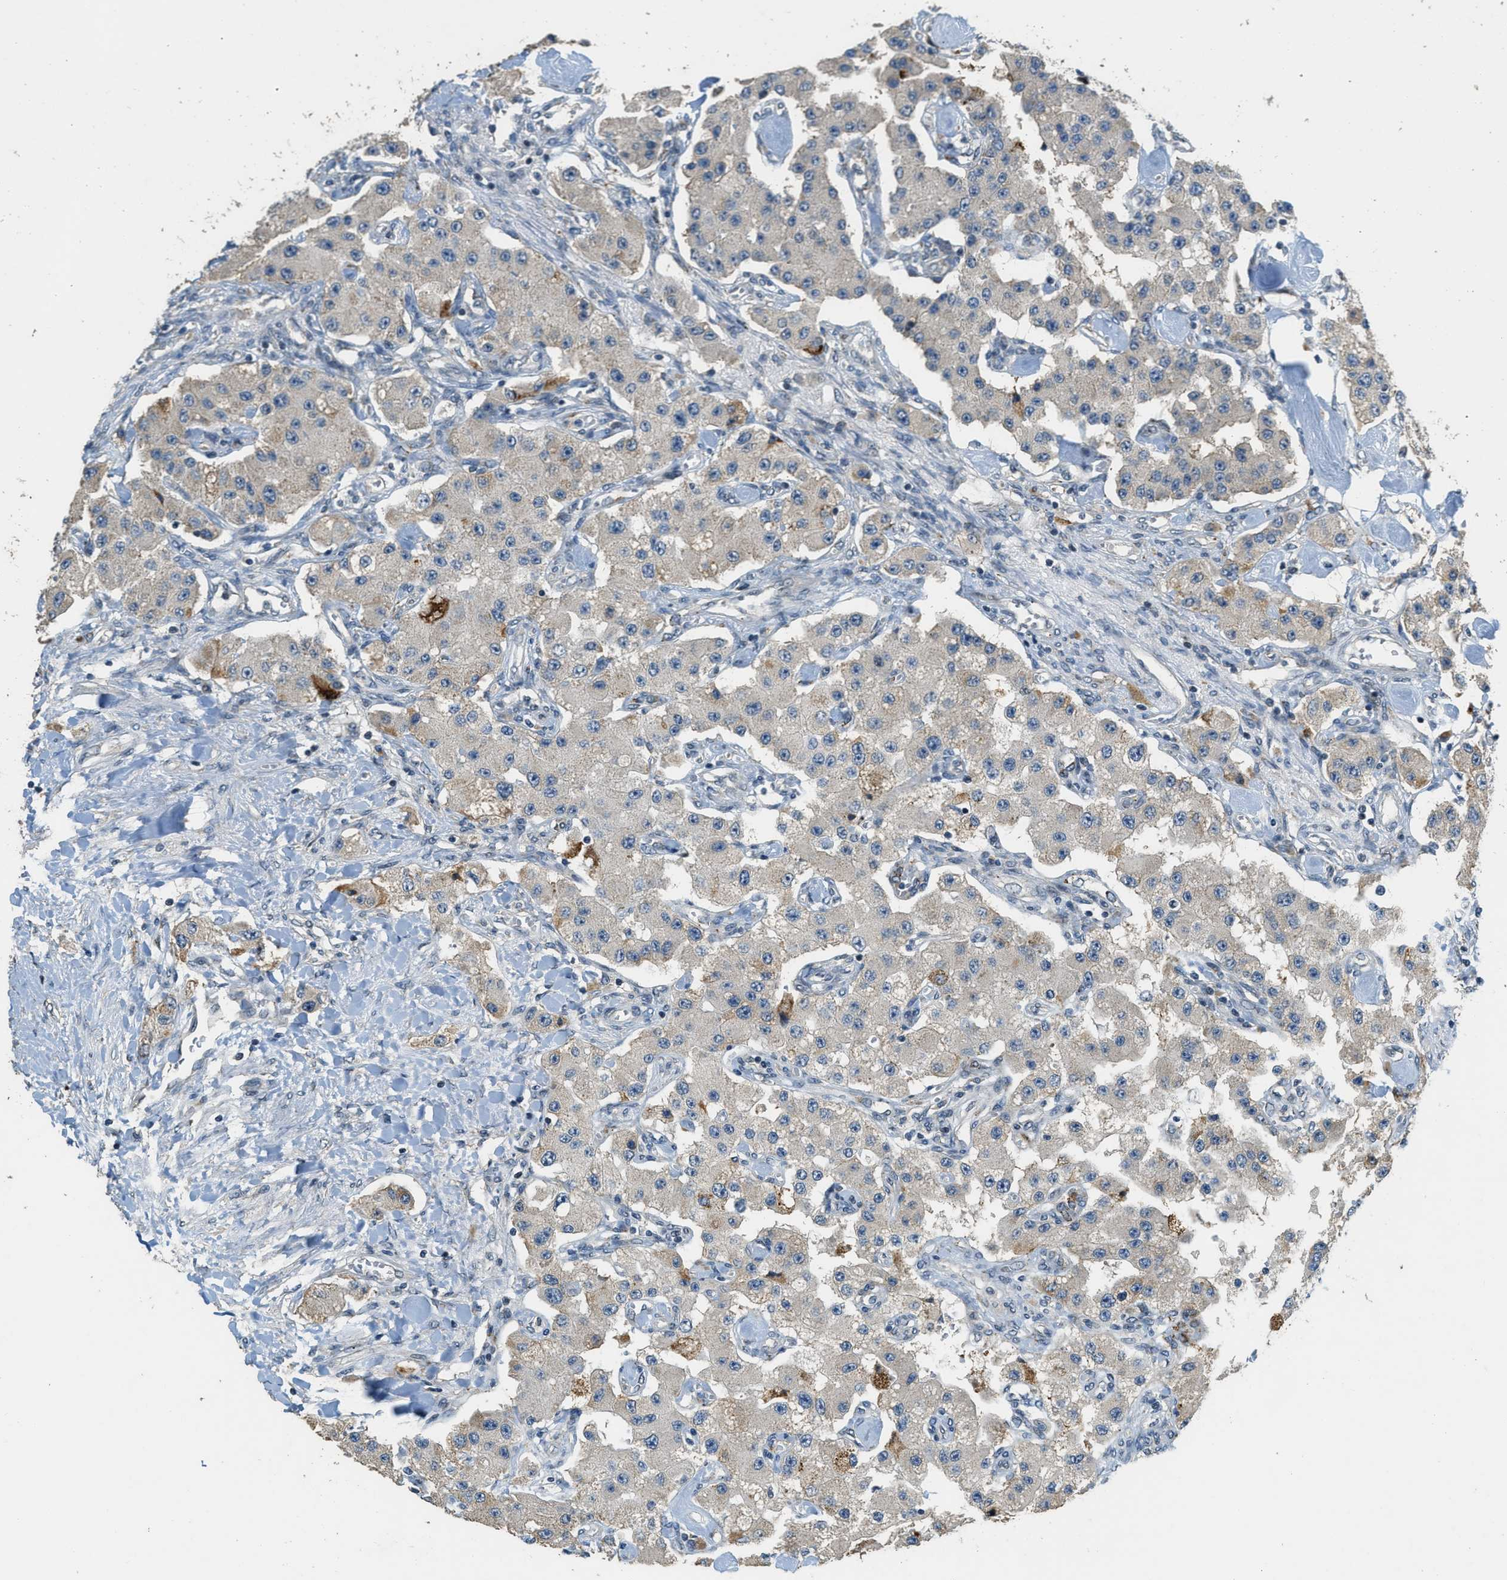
{"staining": {"intensity": "weak", "quantity": "<25%", "location": "cytoplasmic/membranous"}, "tissue": "carcinoid", "cell_type": "Tumor cells", "image_type": "cancer", "snomed": [{"axis": "morphology", "description": "Carcinoid, malignant, NOS"}, {"axis": "topography", "description": "Pancreas"}], "caption": "A histopathology image of carcinoid stained for a protein shows no brown staining in tumor cells. Brightfield microscopy of IHC stained with DAB (3,3'-diaminobenzidine) (brown) and hematoxylin (blue), captured at high magnification.", "gene": "HERC2", "patient": {"sex": "male", "age": 41}}